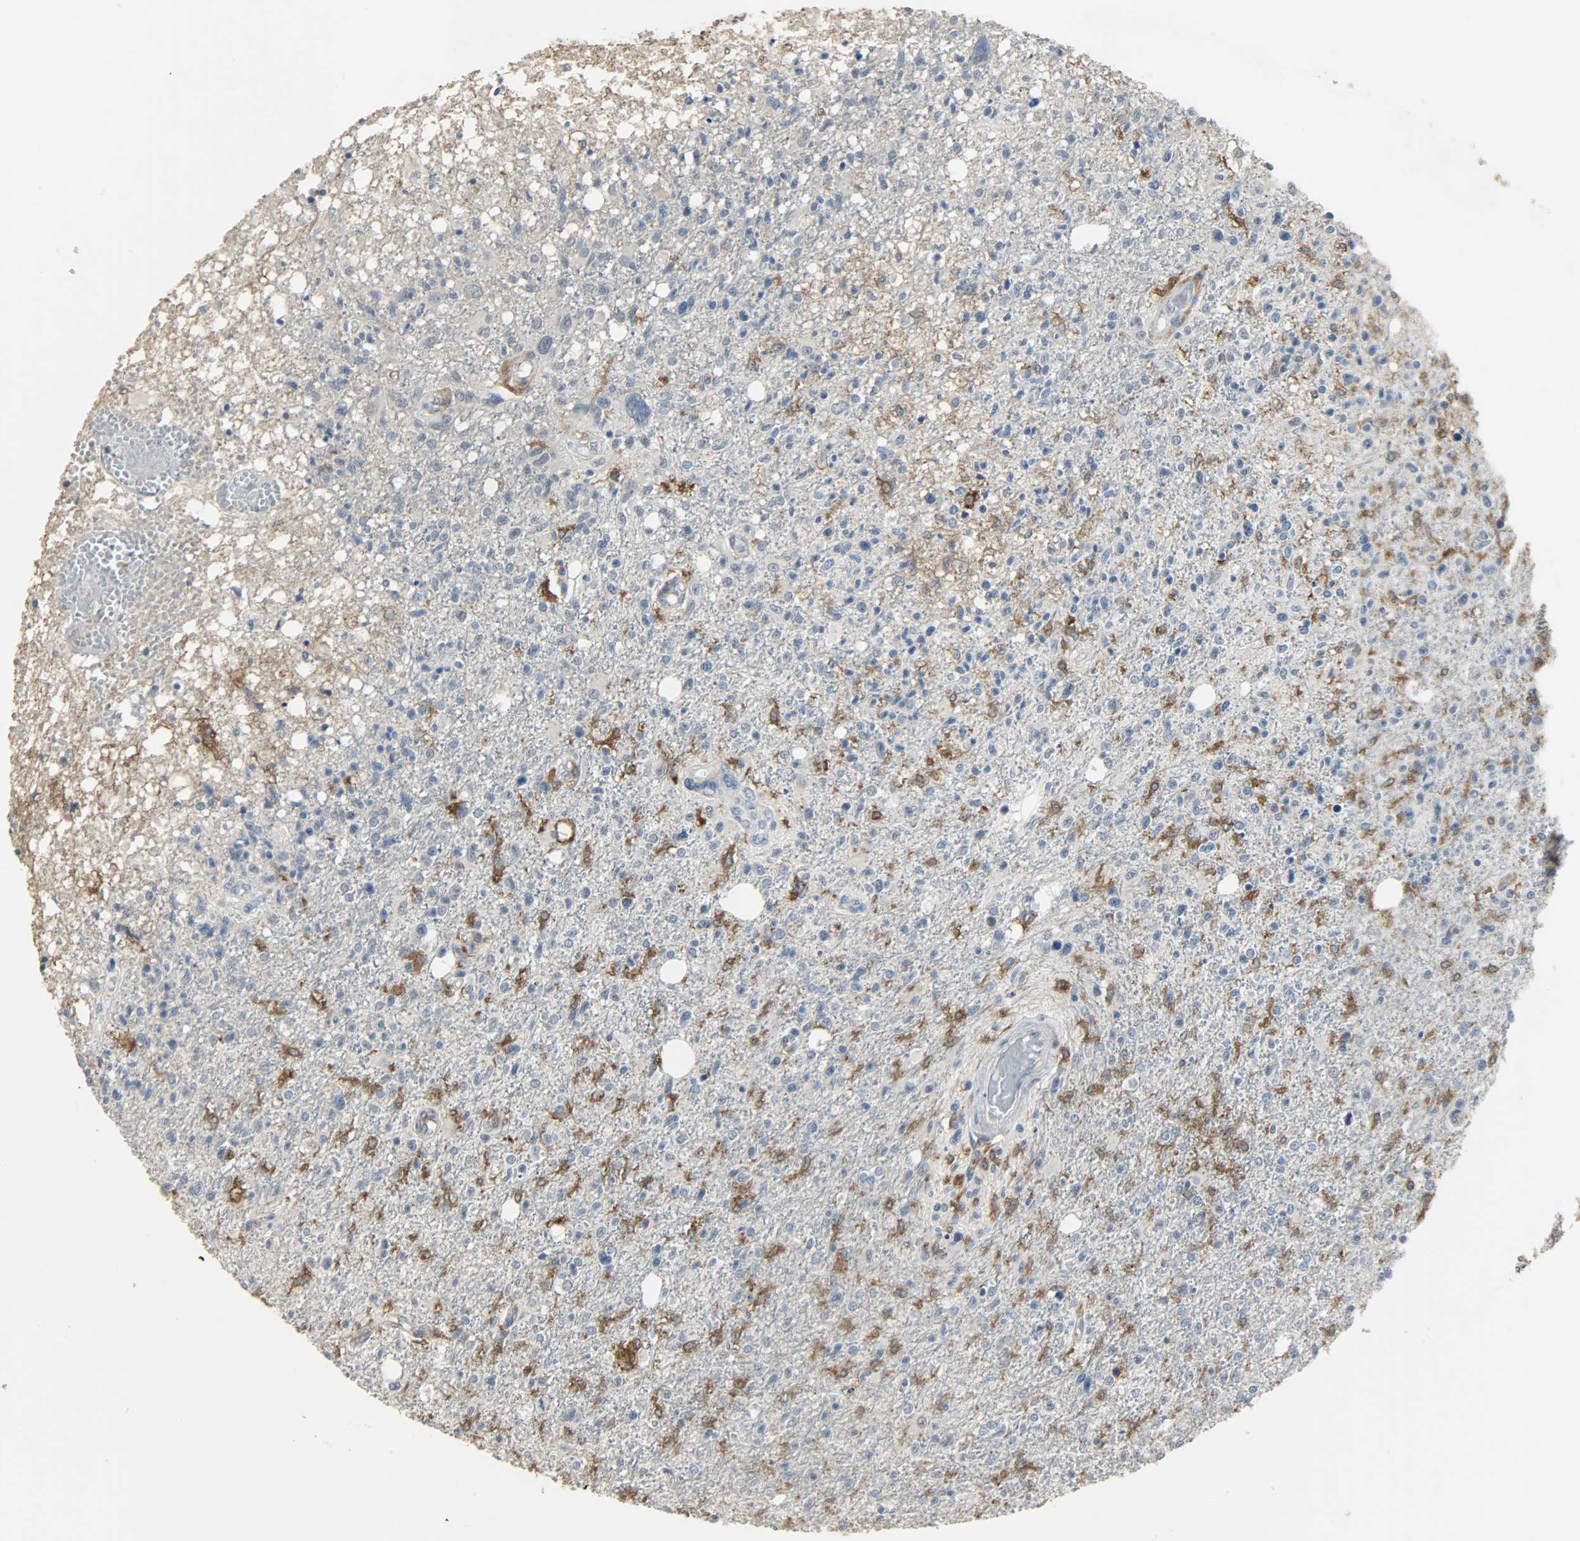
{"staining": {"intensity": "negative", "quantity": "none", "location": "none"}, "tissue": "glioma", "cell_type": "Tumor cells", "image_type": "cancer", "snomed": [{"axis": "morphology", "description": "Glioma, malignant, High grade"}, {"axis": "topography", "description": "Cerebral cortex"}], "caption": "Glioma was stained to show a protein in brown. There is no significant expression in tumor cells.", "gene": "SKAP2", "patient": {"sex": "male", "age": 76}}